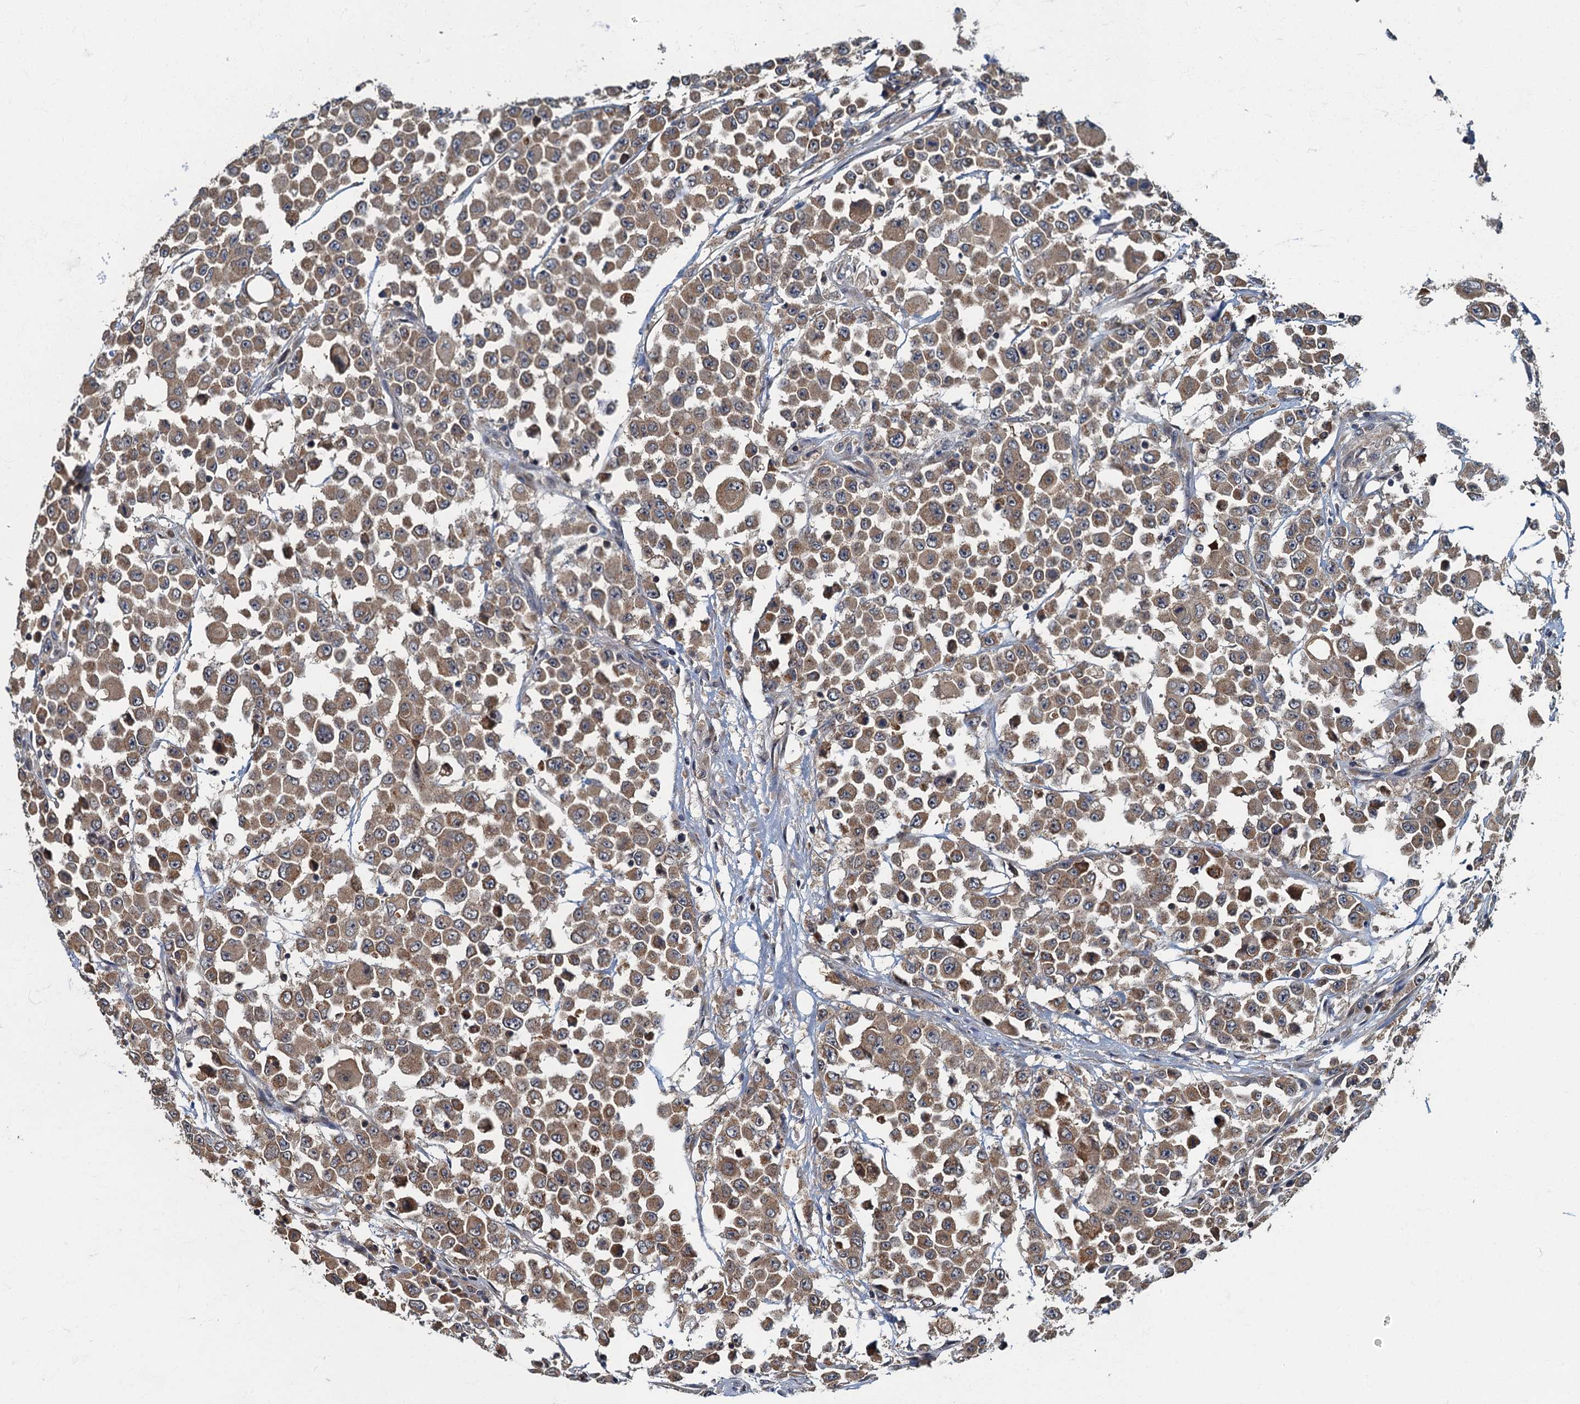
{"staining": {"intensity": "moderate", "quantity": ">75%", "location": "cytoplasmic/membranous"}, "tissue": "colorectal cancer", "cell_type": "Tumor cells", "image_type": "cancer", "snomed": [{"axis": "morphology", "description": "Adenocarcinoma, NOS"}, {"axis": "topography", "description": "Colon"}], "caption": "Colorectal cancer (adenocarcinoma) tissue demonstrates moderate cytoplasmic/membranous positivity in about >75% of tumor cells", "gene": "WDCP", "patient": {"sex": "male", "age": 51}}